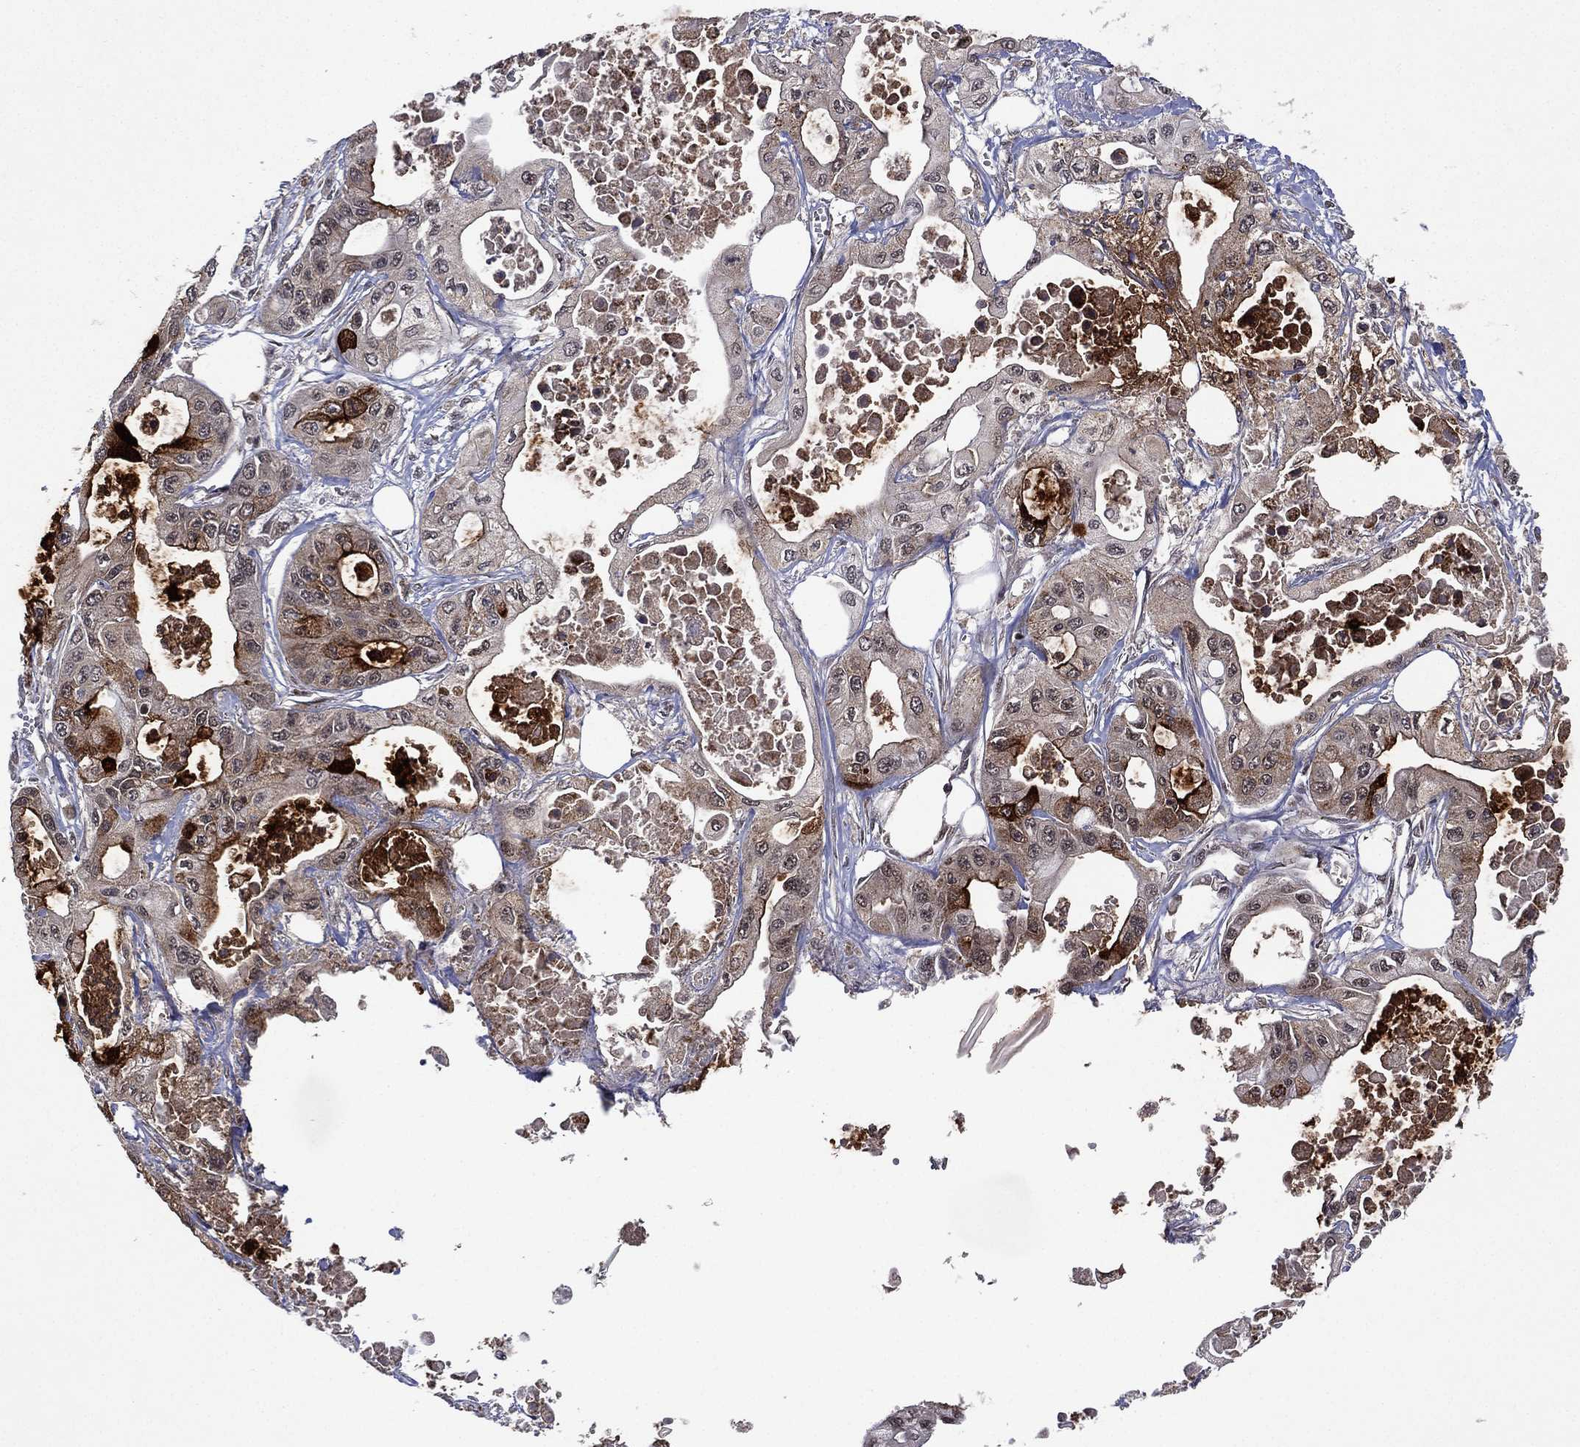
{"staining": {"intensity": "strong", "quantity": "<25%", "location": "cytoplasmic/membranous"}, "tissue": "pancreatic cancer", "cell_type": "Tumor cells", "image_type": "cancer", "snomed": [{"axis": "morphology", "description": "Adenocarcinoma, NOS"}, {"axis": "topography", "description": "Pancreas"}], "caption": "An immunohistochemistry photomicrograph of neoplastic tissue is shown. Protein staining in brown highlights strong cytoplasmic/membranous positivity in adenocarcinoma (pancreatic) within tumor cells.", "gene": "ATG4B", "patient": {"sex": "male", "age": 70}}